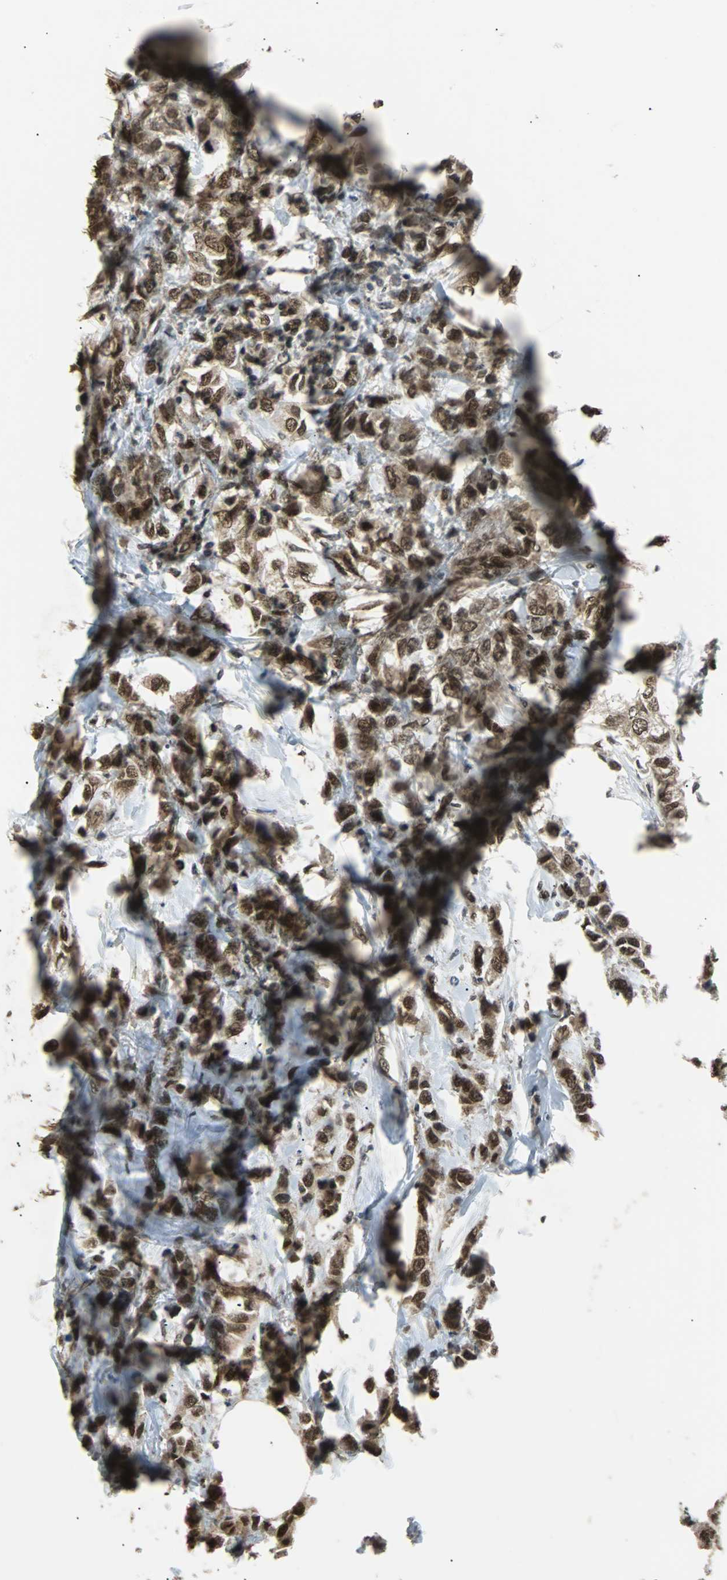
{"staining": {"intensity": "moderate", "quantity": ">75%", "location": "cytoplasmic/membranous,nuclear"}, "tissue": "breast cancer", "cell_type": "Tumor cells", "image_type": "cancer", "snomed": [{"axis": "morphology", "description": "Duct carcinoma"}, {"axis": "topography", "description": "Breast"}], "caption": "Human breast cancer stained for a protein (brown) shows moderate cytoplasmic/membranous and nuclear positive staining in approximately >75% of tumor cells.", "gene": "PHC1", "patient": {"sex": "female", "age": 50}}